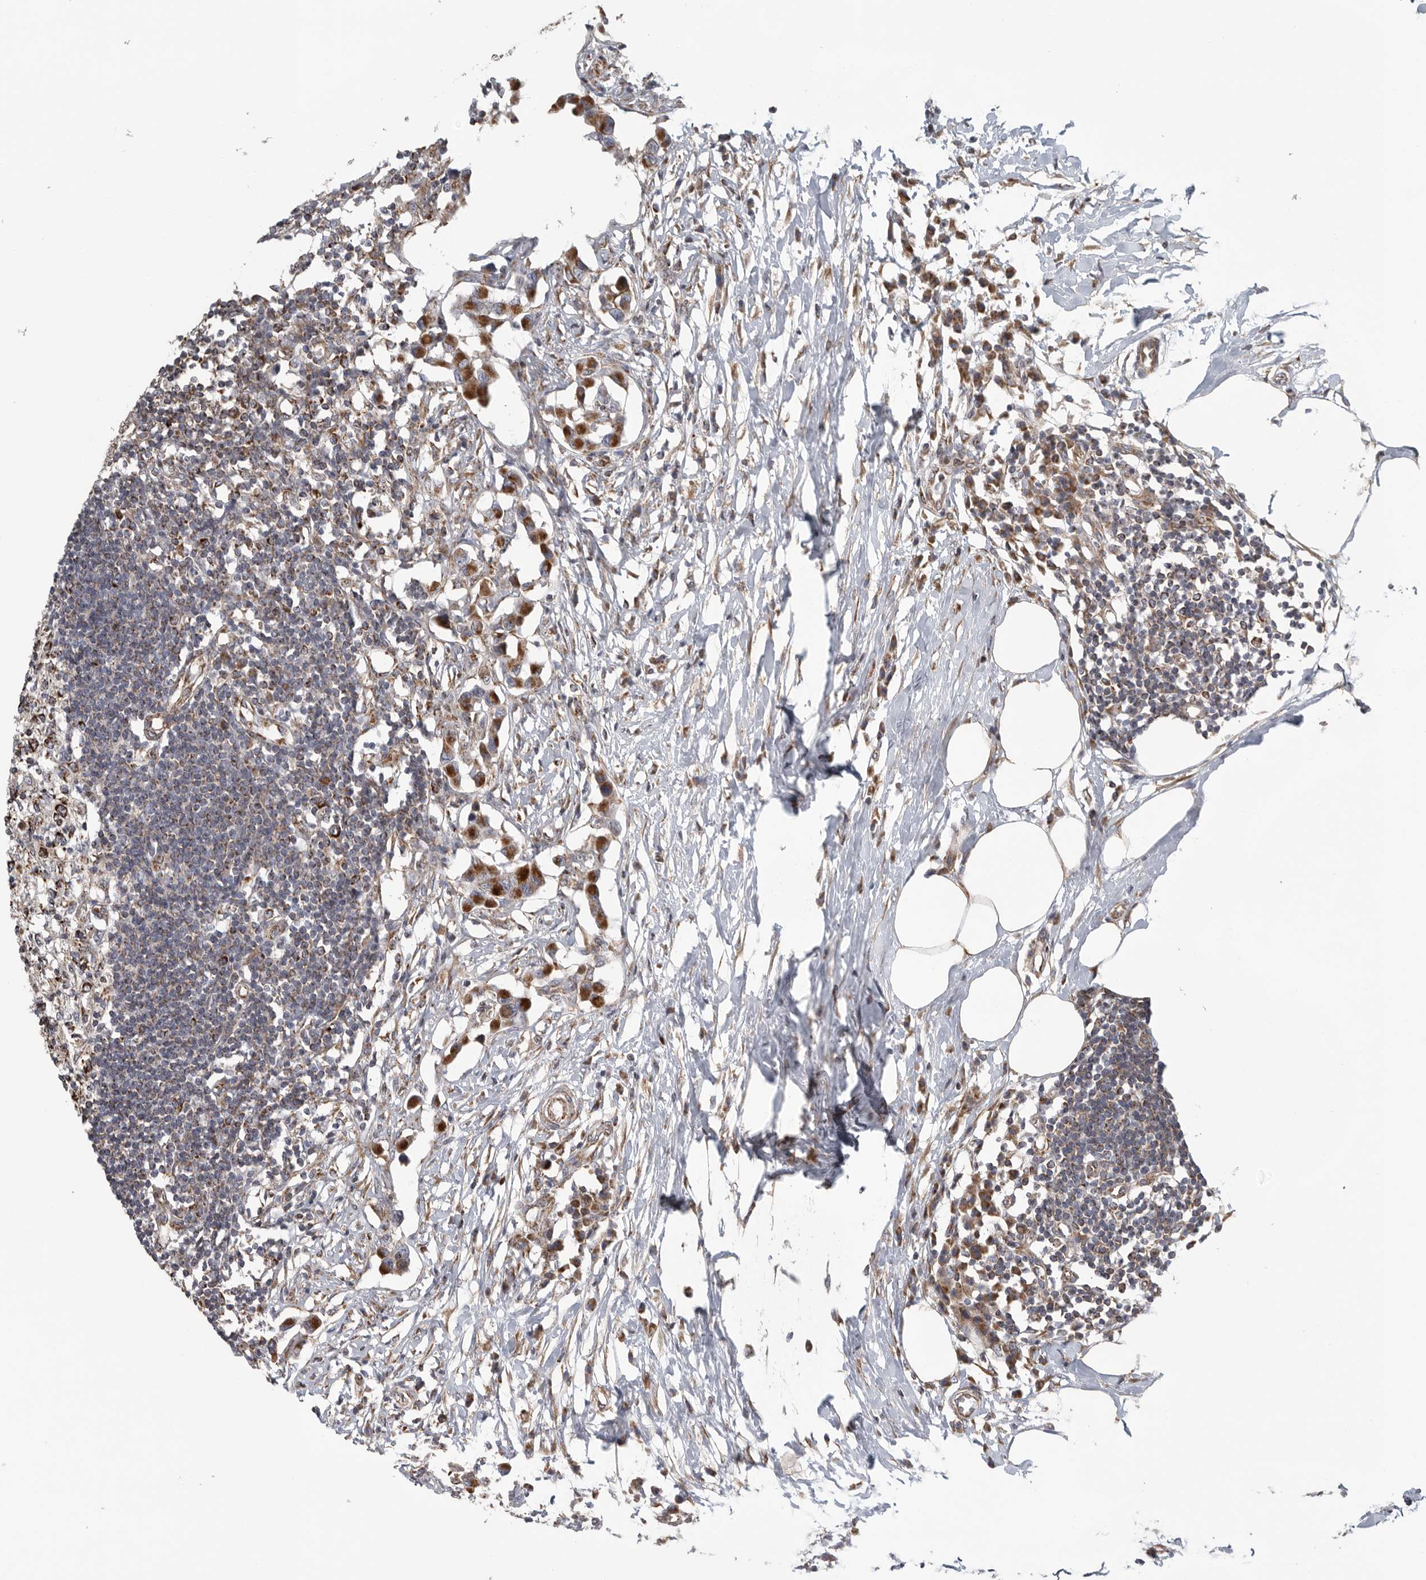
{"staining": {"intensity": "strong", "quantity": "25%-75%", "location": "cytoplasmic/membranous"}, "tissue": "lymph node", "cell_type": "Germinal center cells", "image_type": "normal", "snomed": [{"axis": "morphology", "description": "Normal tissue, NOS"}, {"axis": "morphology", "description": "Malignant melanoma, Metastatic site"}, {"axis": "topography", "description": "Lymph node"}], "caption": "Normal lymph node was stained to show a protein in brown. There is high levels of strong cytoplasmic/membranous positivity in approximately 25%-75% of germinal center cells. (DAB (3,3'-diaminobenzidine) IHC with brightfield microscopy, high magnification).", "gene": "FKBP8", "patient": {"sex": "male", "age": 41}}